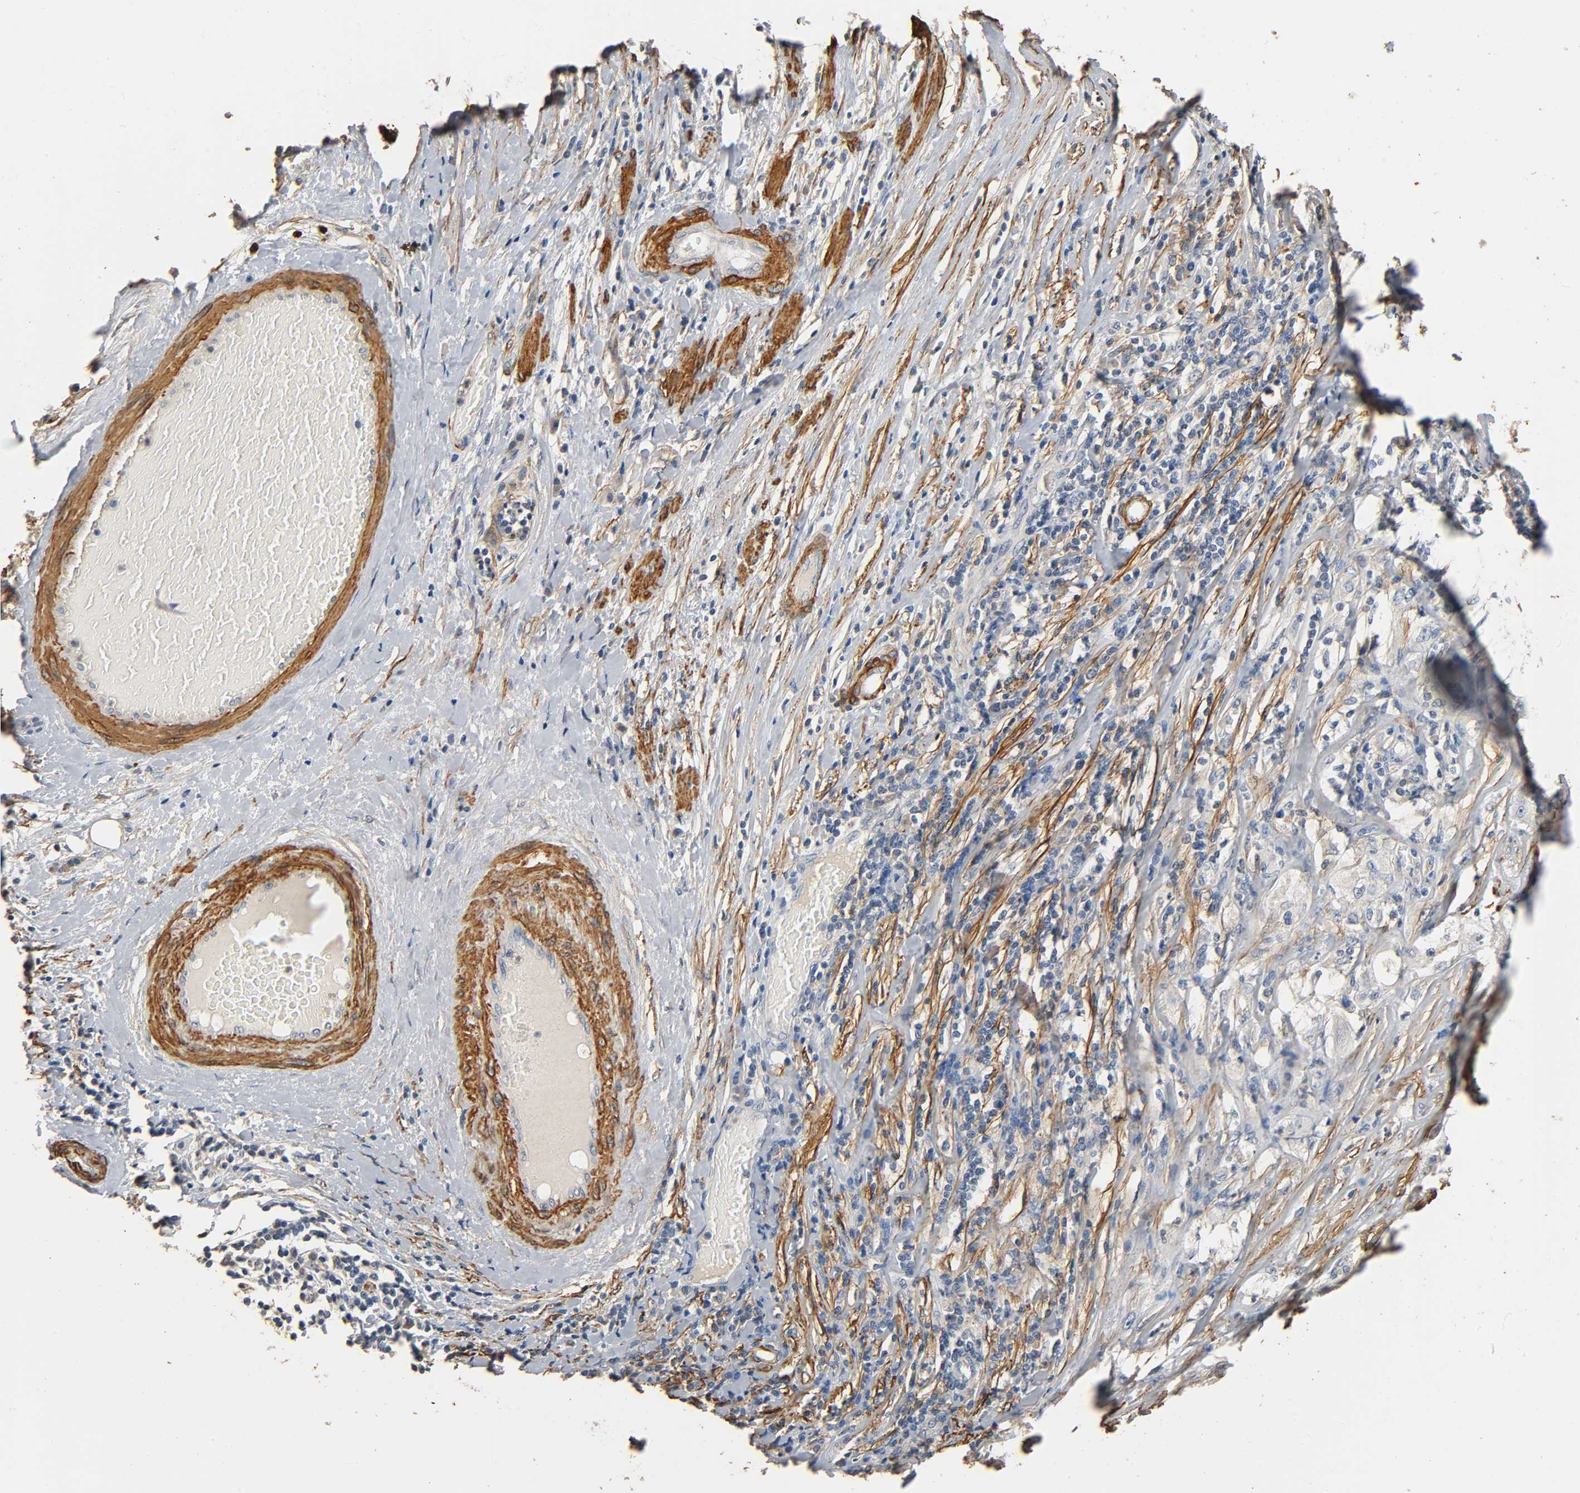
{"staining": {"intensity": "weak", "quantity": "25%-75%", "location": "cytoplasmic/membranous"}, "tissue": "lung cancer", "cell_type": "Tumor cells", "image_type": "cancer", "snomed": [{"axis": "morphology", "description": "Inflammation, NOS"}, {"axis": "morphology", "description": "Squamous cell carcinoma, NOS"}, {"axis": "topography", "description": "Lymph node"}, {"axis": "topography", "description": "Soft tissue"}, {"axis": "topography", "description": "Lung"}], "caption": "Human lung cancer stained with a brown dye reveals weak cytoplasmic/membranous positive staining in approximately 25%-75% of tumor cells.", "gene": "GSTA3", "patient": {"sex": "male", "age": 66}}